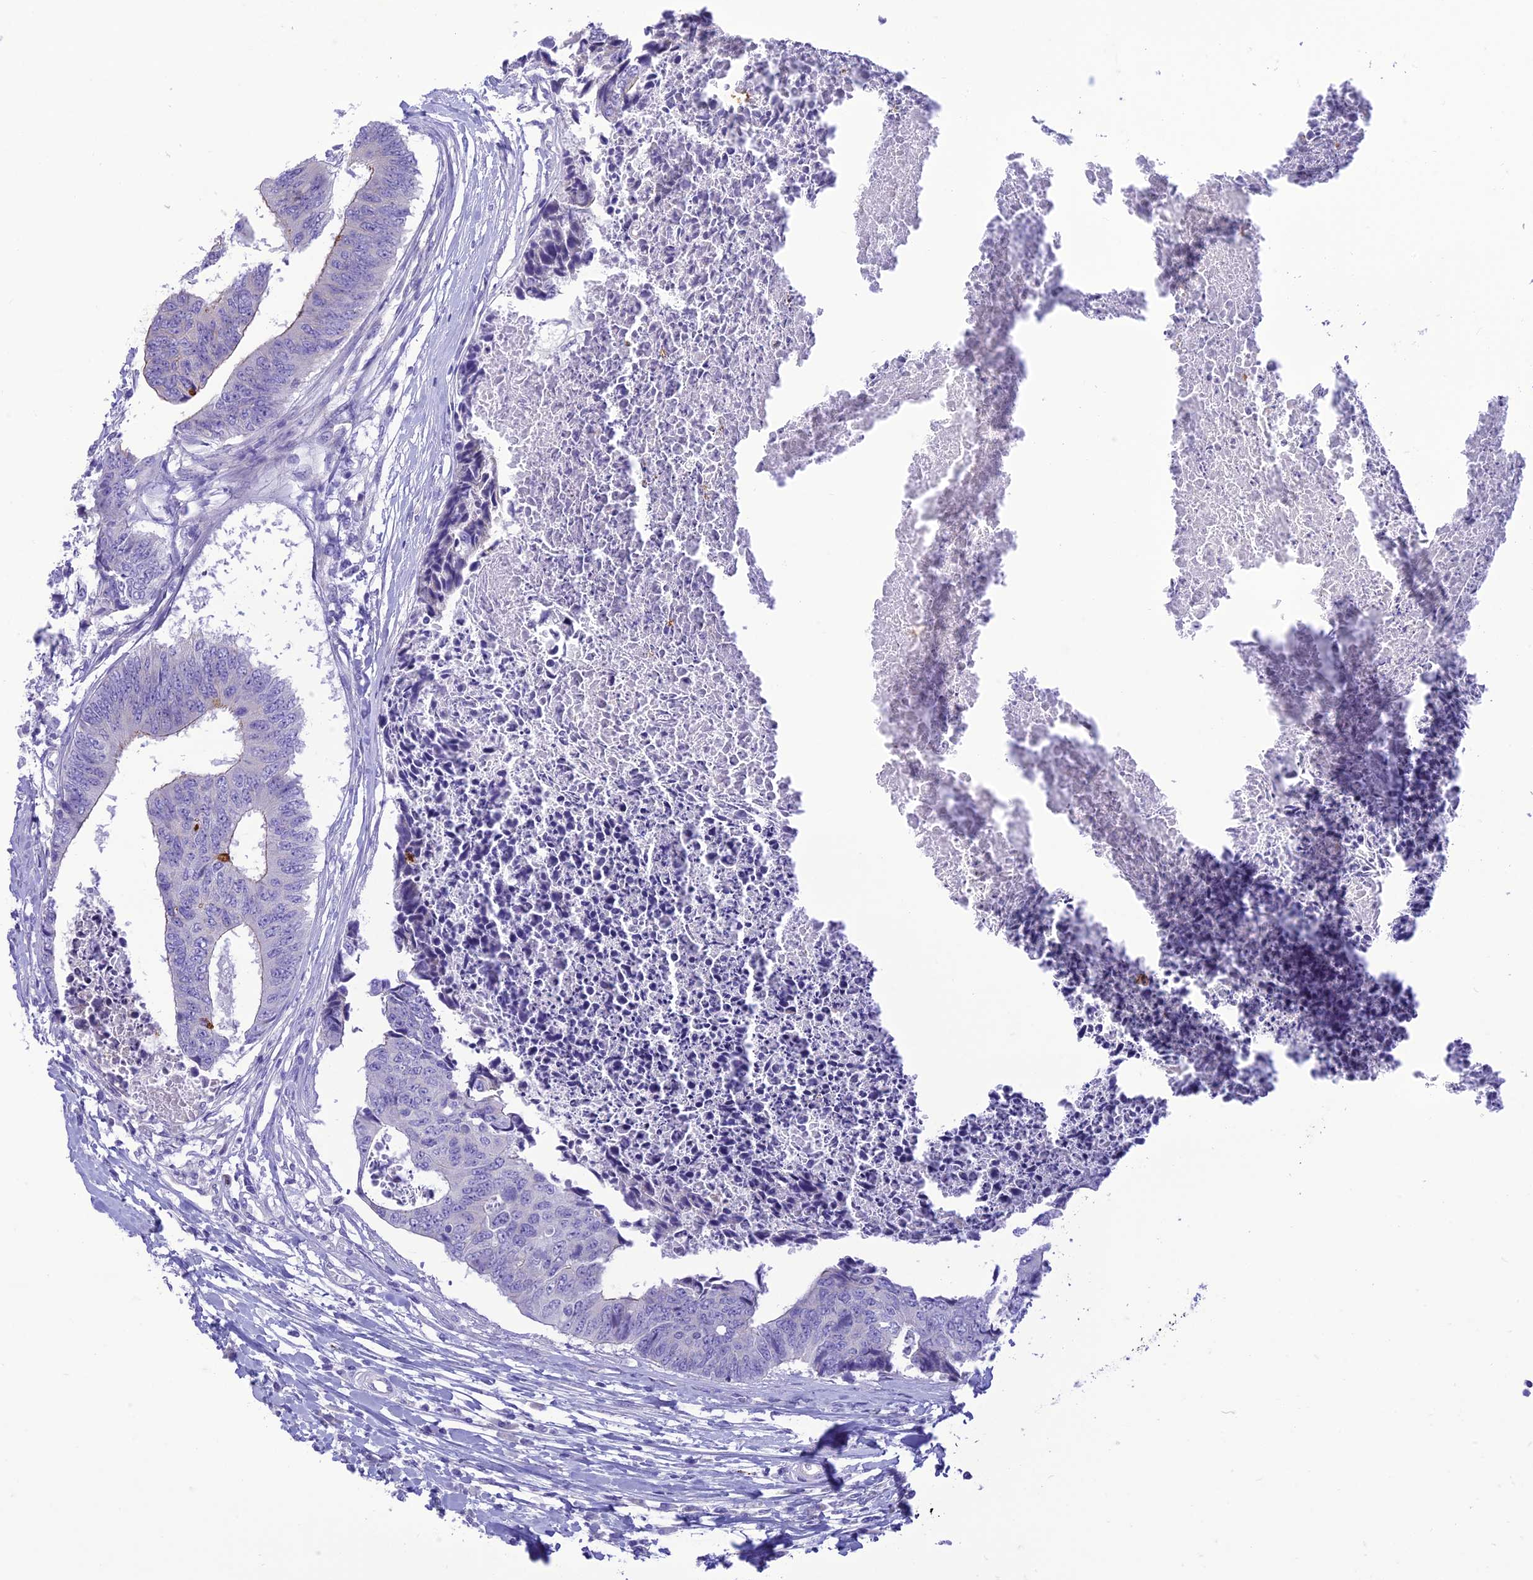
{"staining": {"intensity": "negative", "quantity": "none", "location": "none"}, "tissue": "colorectal cancer", "cell_type": "Tumor cells", "image_type": "cancer", "snomed": [{"axis": "morphology", "description": "Adenocarcinoma, NOS"}, {"axis": "topography", "description": "Rectum"}], "caption": "High magnification brightfield microscopy of colorectal cancer stained with DAB (3,3'-diaminobenzidine) (brown) and counterstained with hematoxylin (blue): tumor cells show no significant positivity.", "gene": "DHDH", "patient": {"sex": "male", "age": 84}}